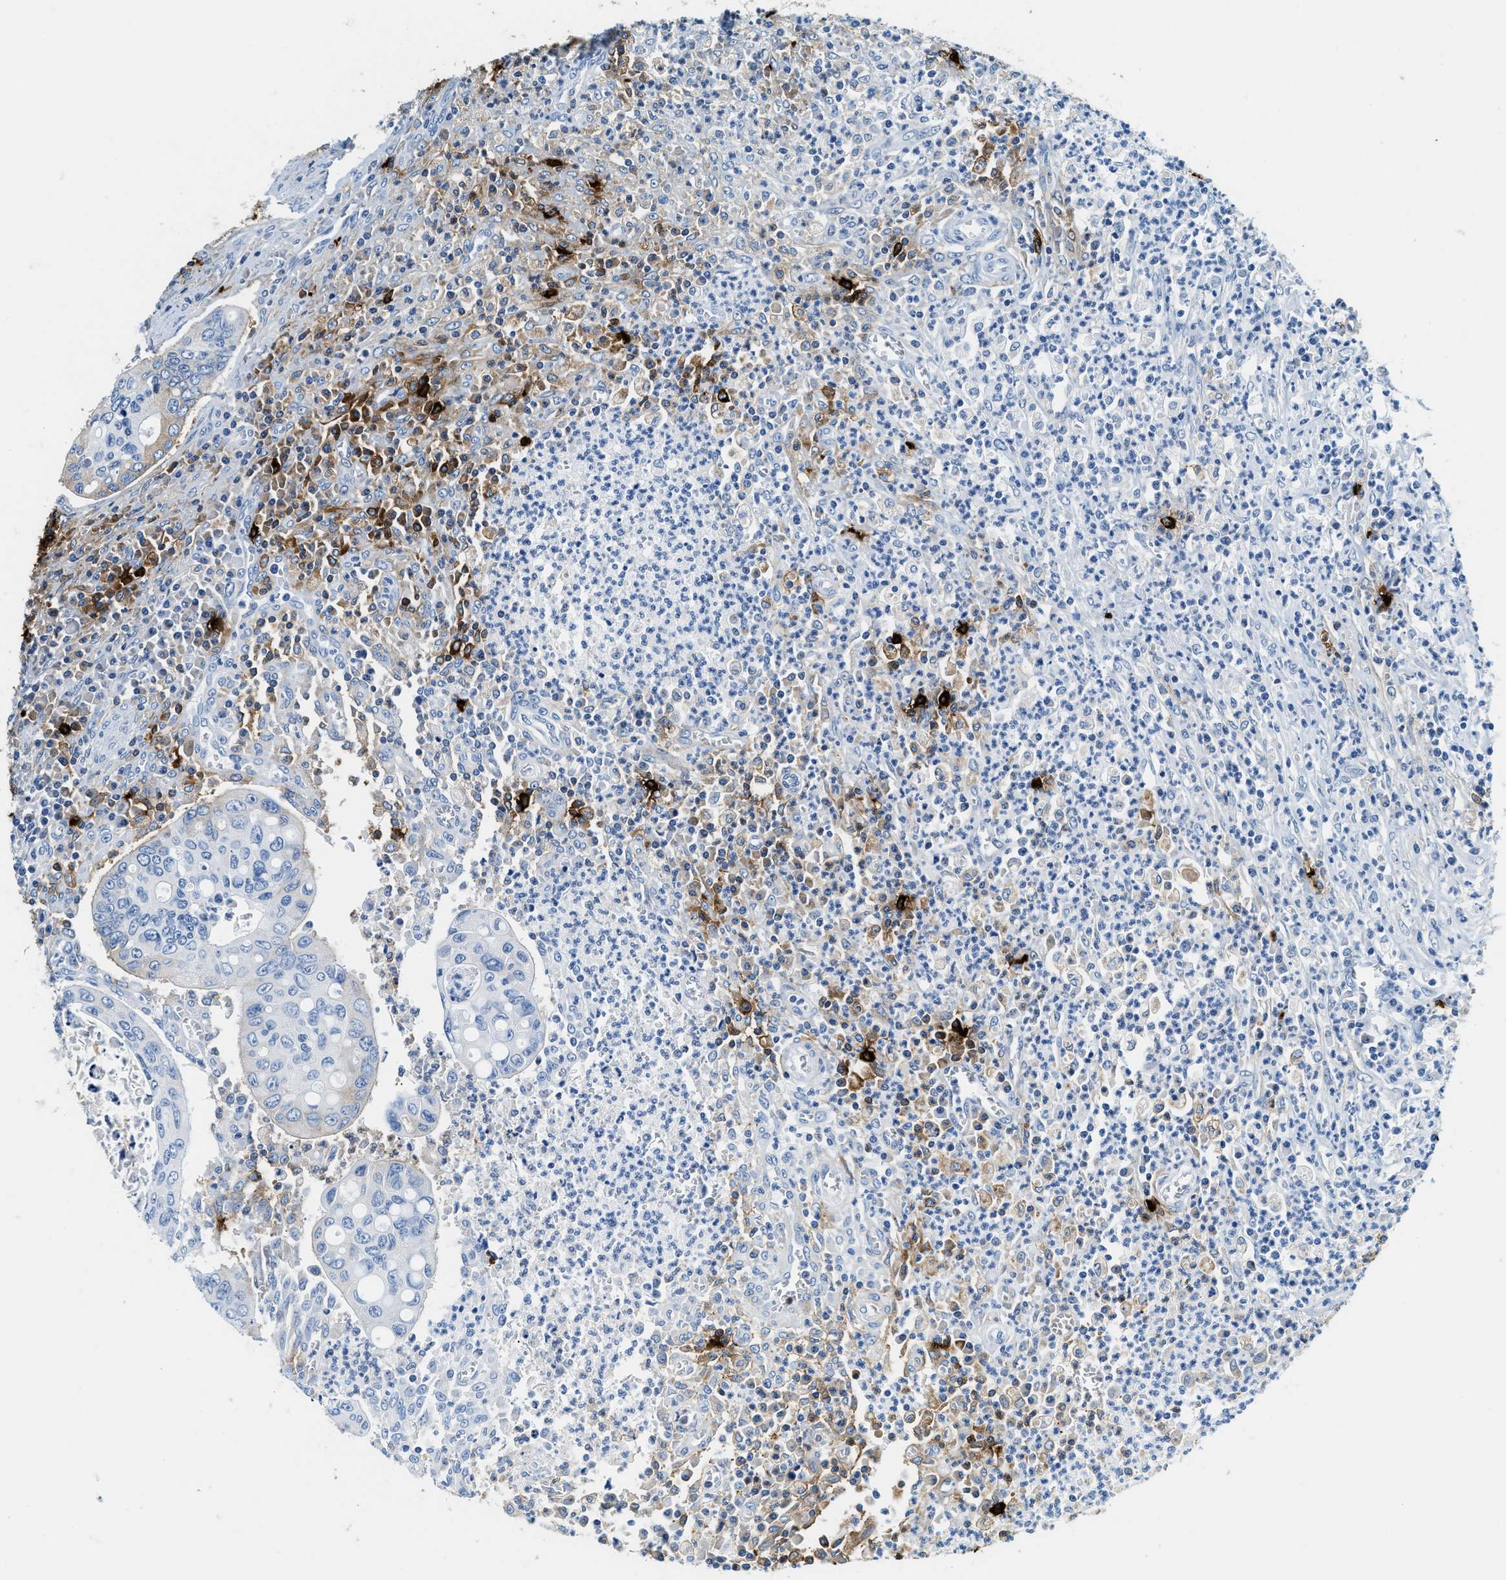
{"staining": {"intensity": "negative", "quantity": "none", "location": "none"}, "tissue": "colorectal cancer", "cell_type": "Tumor cells", "image_type": "cancer", "snomed": [{"axis": "morphology", "description": "Inflammation, NOS"}, {"axis": "morphology", "description": "Adenocarcinoma, NOS"}, {"axis": "topography", "description": "Colon"}], "caption": "This is a photomicrograph of immunohistochemistry staining of colorectal adenocarcinoma, which shows no staining in tumor cells.", "gene": "TPSAB1", "patient": {"sex": "male", "age": 72}}